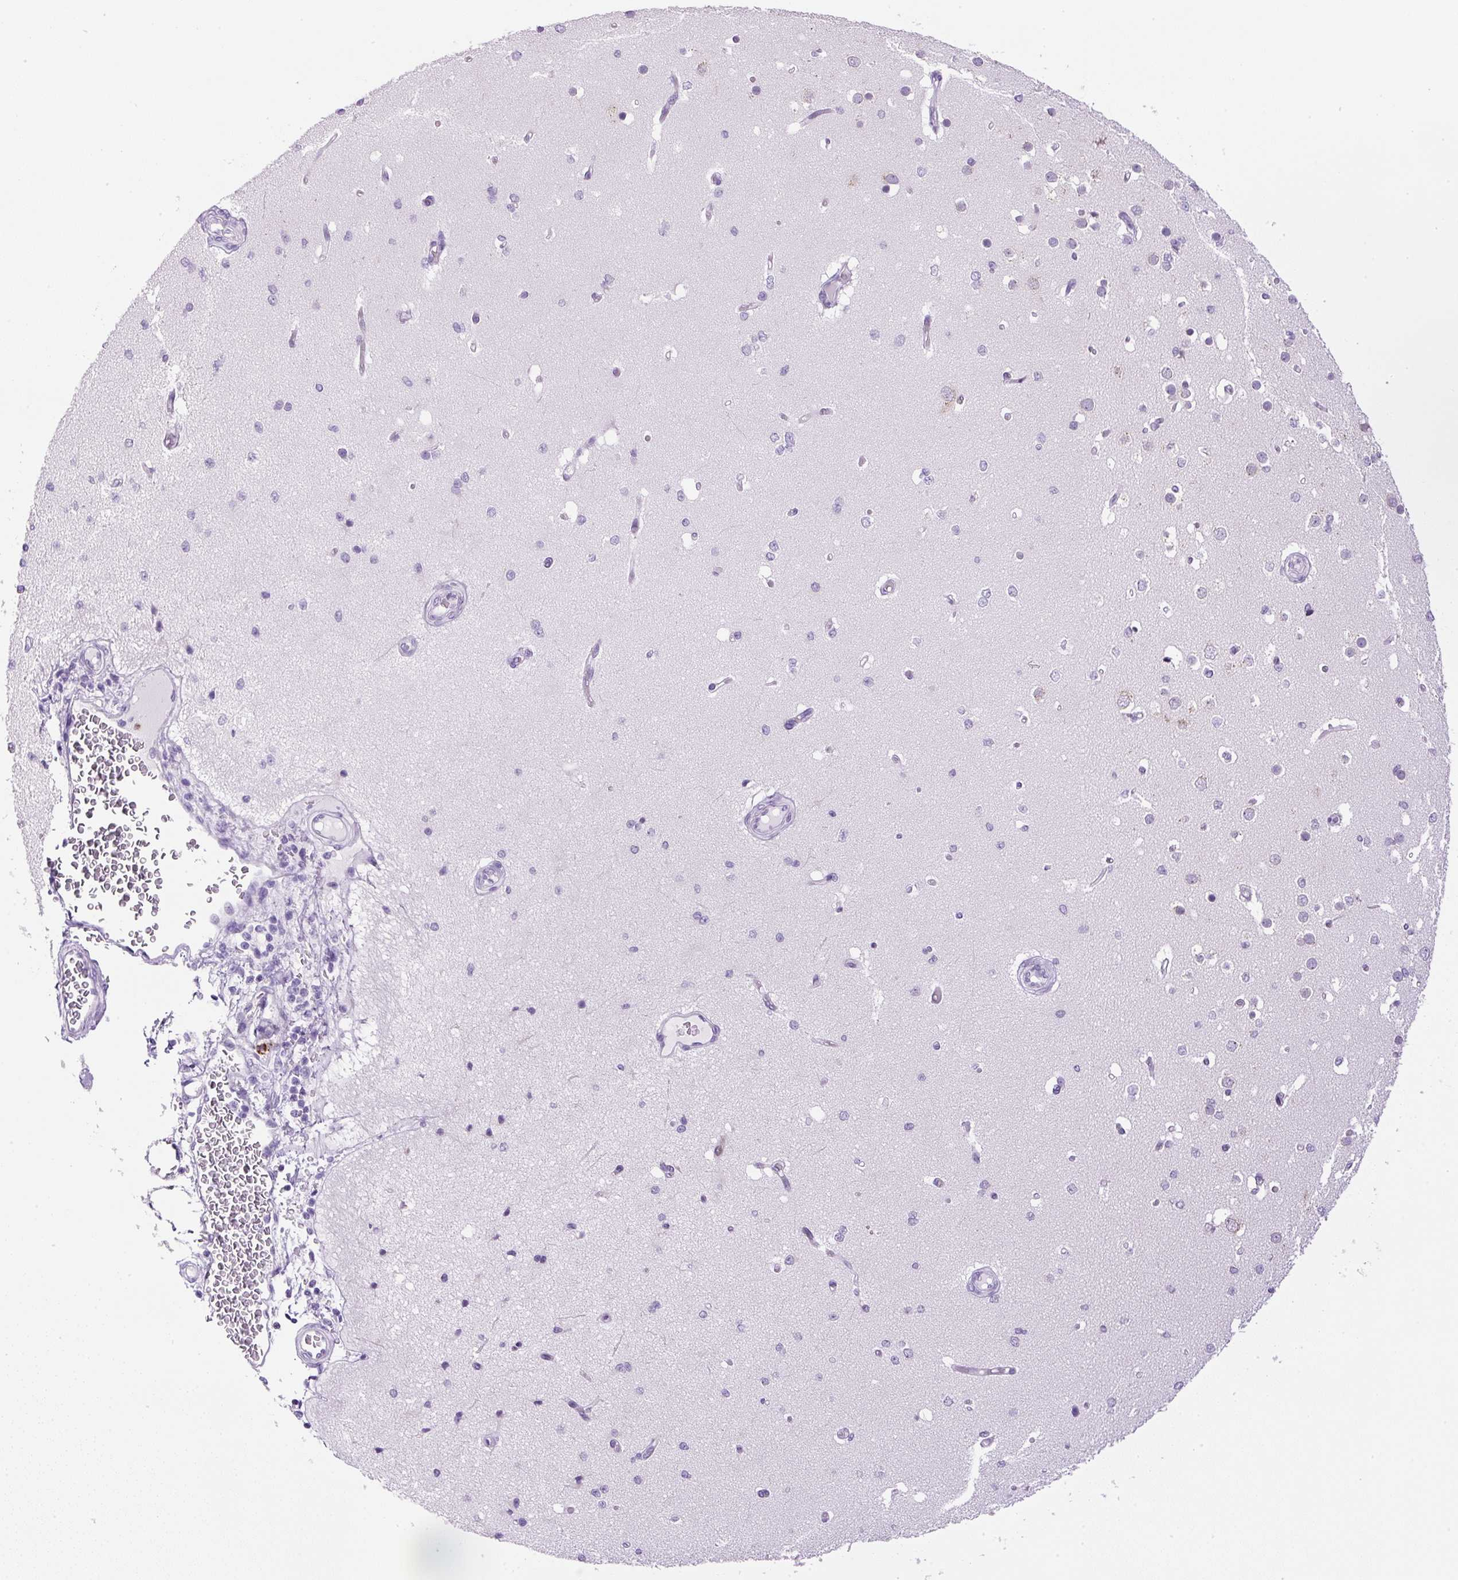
{"staining": {"intensity": "negative", "quantity": "none", "location": "none"}, "tissue": "cerebral cortex", "cell_type": "Endothelial cells", "image_type": "normal", "snomed": [{"axis": "morphology", "description": "Normal tissue, NOS"}, {"axis": "morphology", "description": "Inflammation, NOS"}, {"axis": "topography", "description": "Cerebral cortex"}], "caption": "The histopathology image reveals no significant expression in endothelial cells of cerebral cortex. (DAB immunohistochemistry (IHC) with hematoxylin counter stain).", "gene": "RHBDD2", "patient": {"sex": "male", "age": 6}}